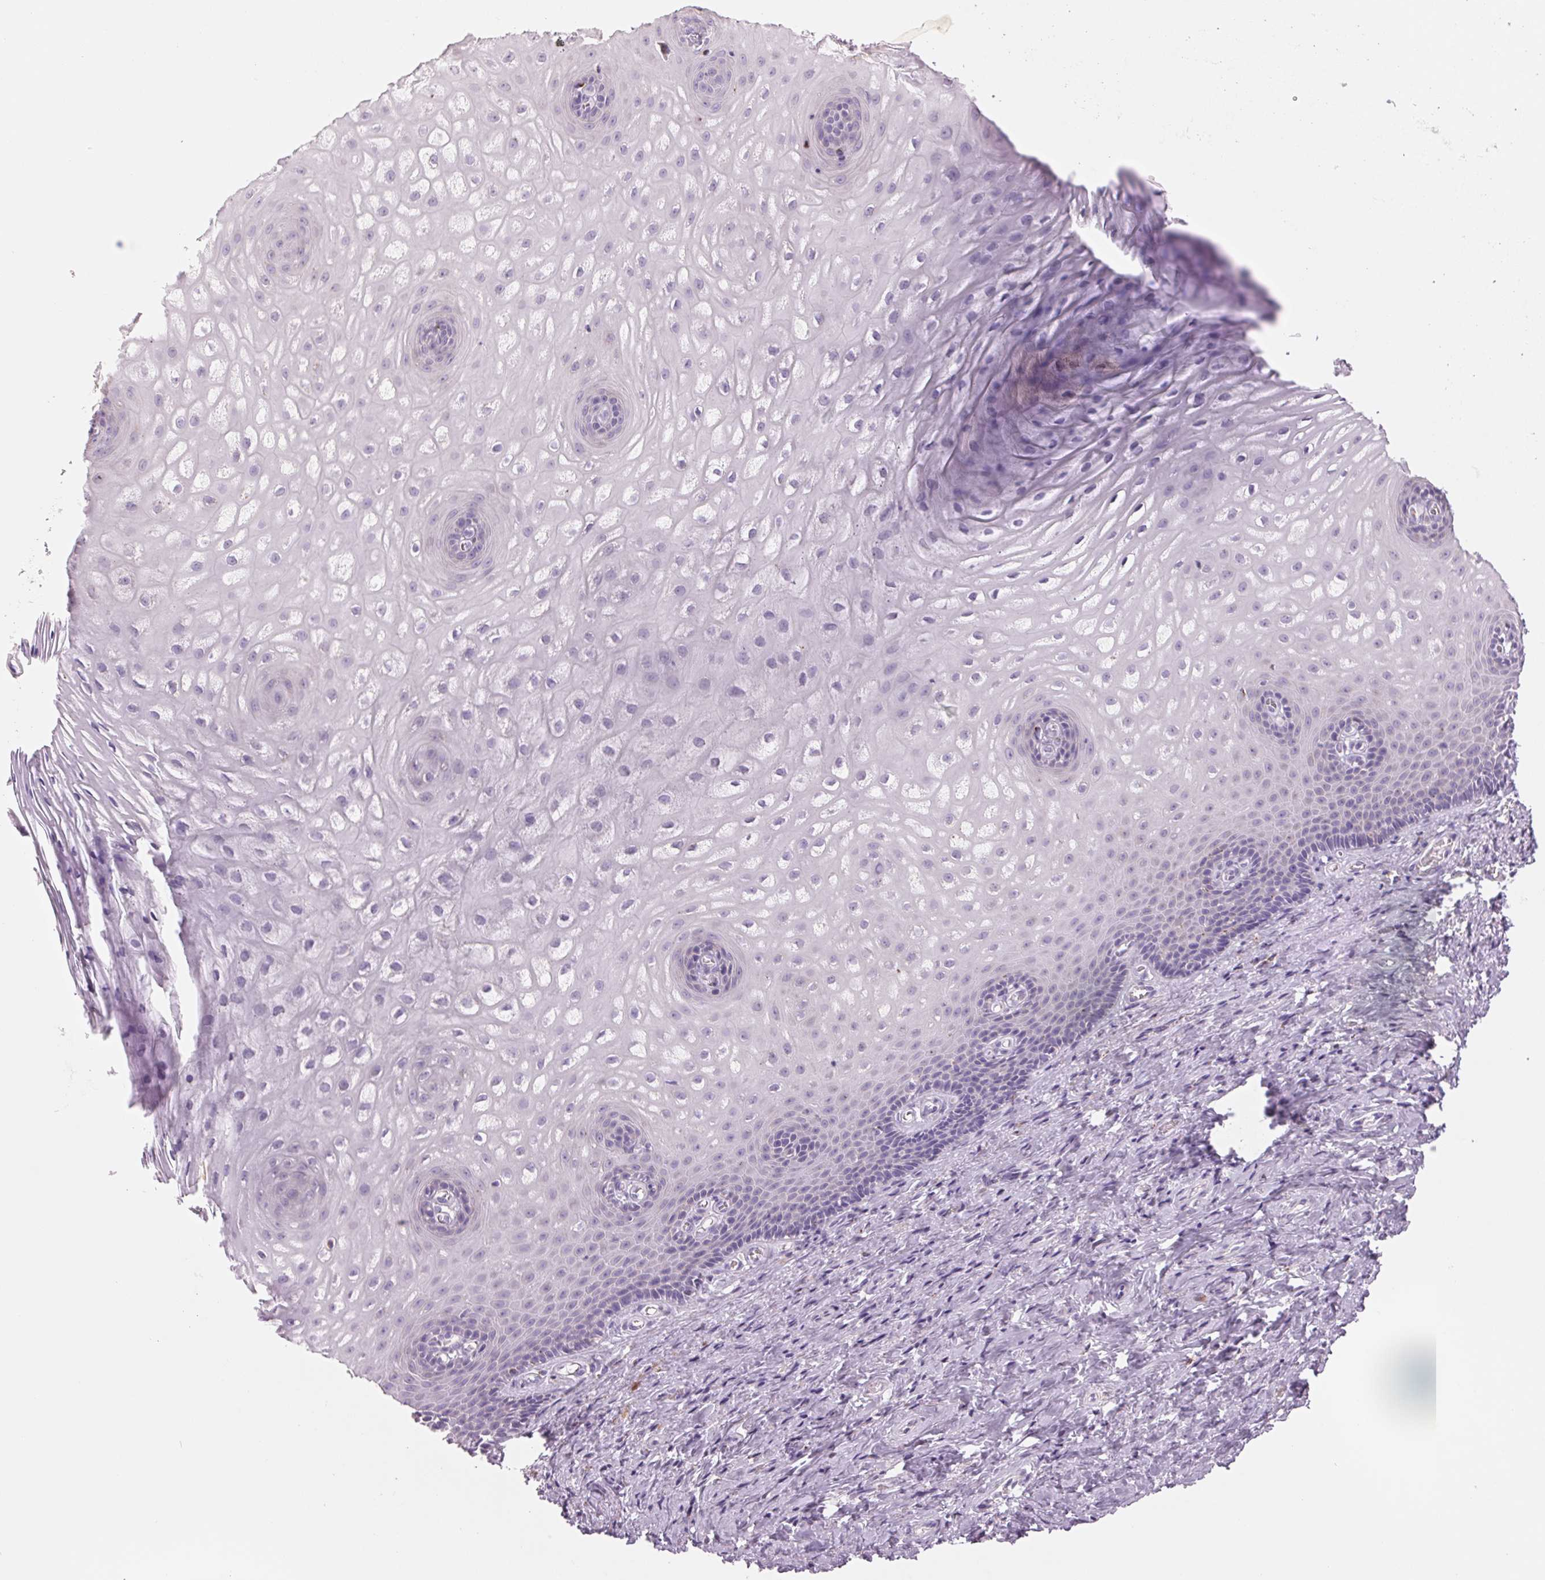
{"staining": {"intensity": "negative", "quantity": "none", "location": "none"}, "tissue": "vagina", "cell_type": "Squamous epithelial cells", "image_type": "normal", "snomed": [{"axis": "morphology", "description": "Normal tissue, NOS"}, {"axis": "topography", "description": "Vagina"}], "caption": "Immunohistochemical staining of normal vagina reveals no significant staining in squamous epithelial cells. (DAB immunohistochemistry visualized using brightfield microscopy, high magnification).", "gene": "GALNT7", "patient": {"sex": "female", "age": 83}}